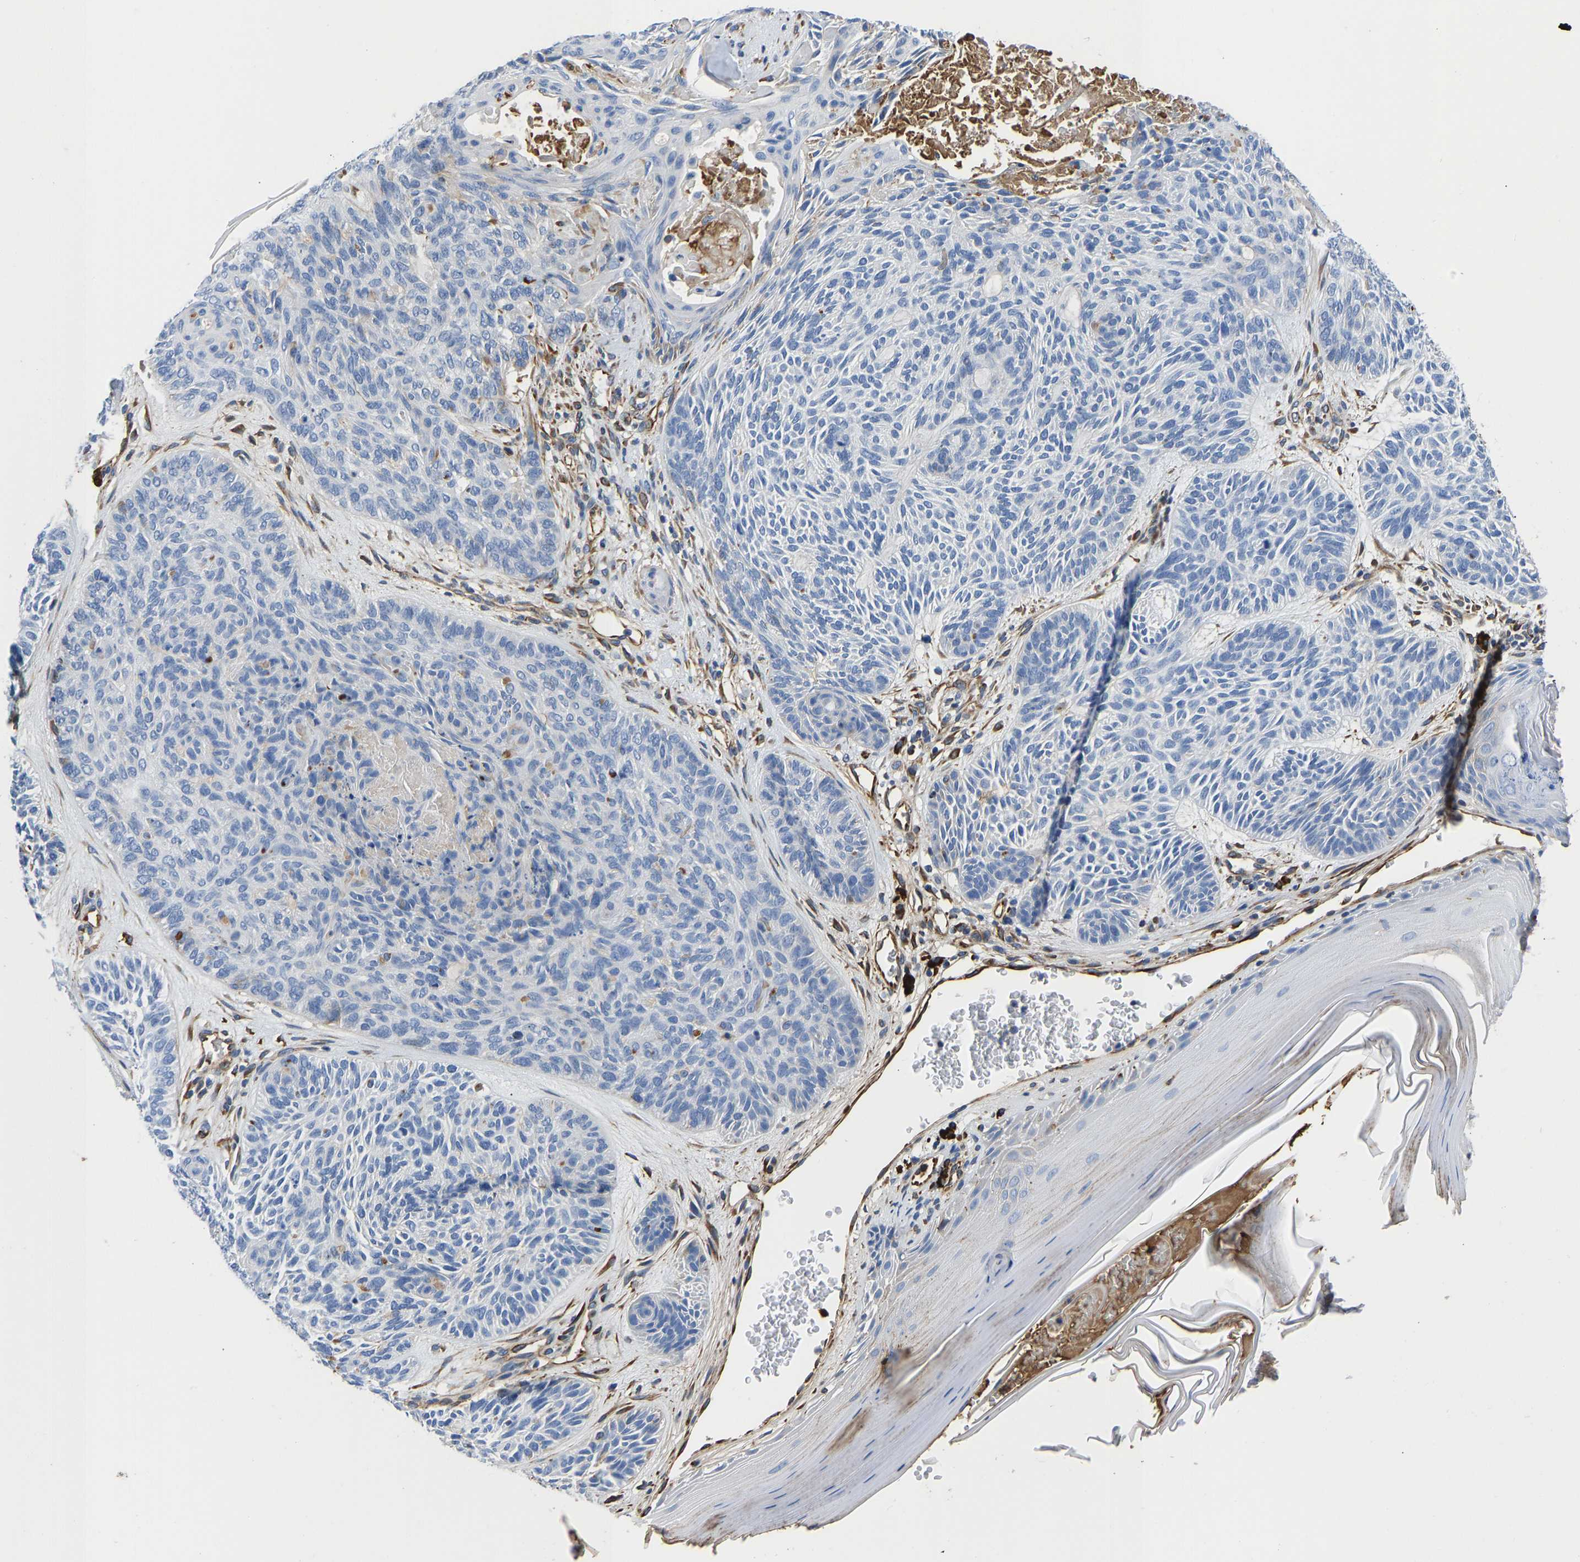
{"staining": {"intensity": "negative", "quantity": "none", "location": "none"}, "tissue": "skin cancer", "cell_type": "Tumor cells", "image_type": "cancer", "snomed": [{"axis": "morphology", "description": "Basal cell carcinoma"}, {"axis": "topography", "description": "Skin"}], "caption": "High magnification brightfield microscopy of basal cell carcinoma (skin) stained with DAB (brown) and counterstained with hematoxylin (blue): tumor cells show no significant expression. (Brightfield microscopy of DAB (3,3'-diaminobenzidine) immunohistochemistry (IHC) at high magnification).", "gene": "HSPG2", "patient": {"sex": "male", "age": 55}}